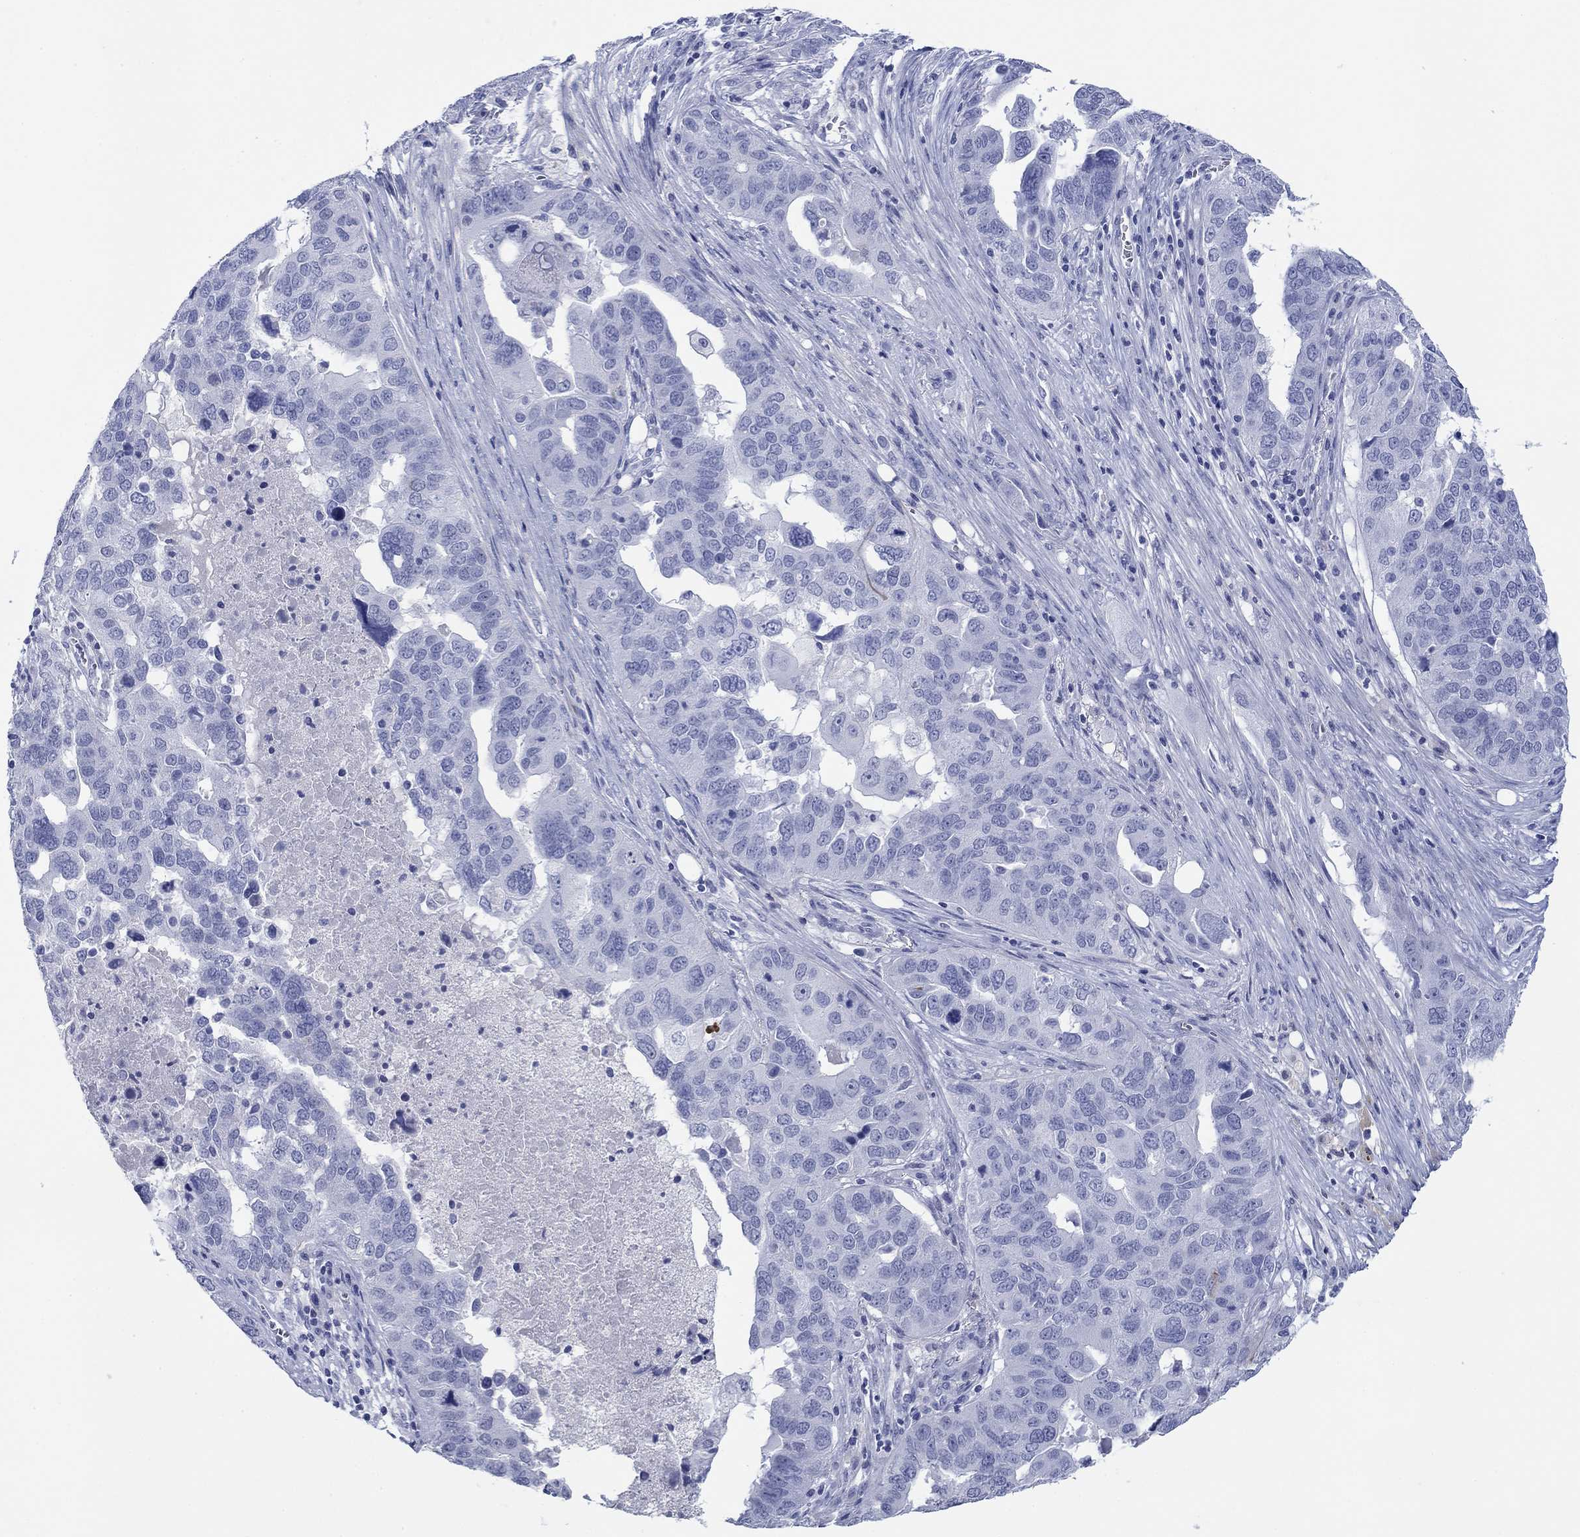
{"staining": {"intensity": "negative", "quantity": "none", "location": "none"}, "tissue": "ovarian cancer", "cell_type": "Tumor cells", "image_type": "cancer", "snomed": [{"axis": "morphology", "description": "Carcinoma, endometroid"}, {"axis": "topography", "description": "Soft tissue"}, {"axis": "topography", "description": "Ovary"}], "caption": "Tumor cells show no significant expression in ovarian endometroid carcinoma.", "gene": "PDYN", "patient": {"sex": "female", "age": 52}}